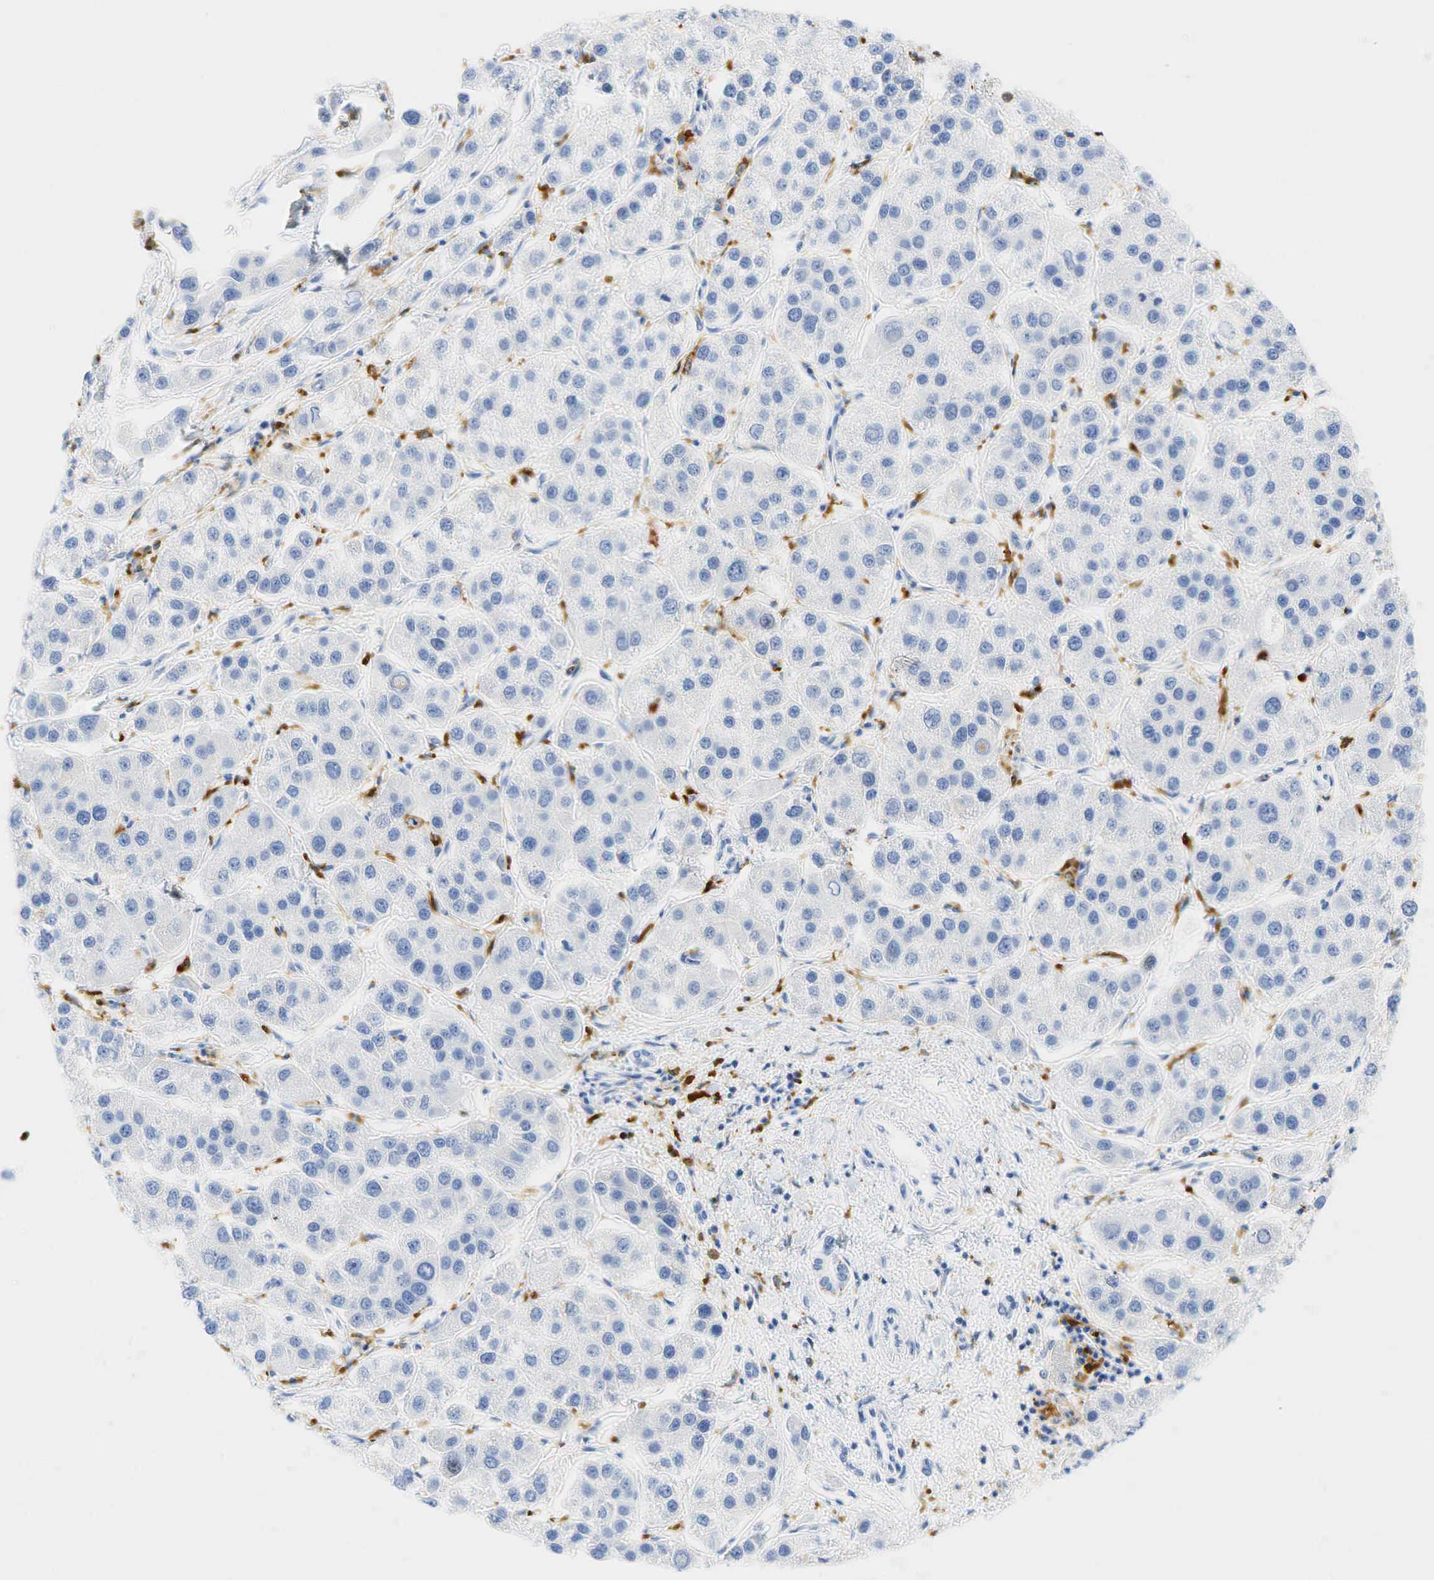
{"staining": {"intensity": "negative", "quantity": "none", "location": "none"}, "tissue": "liver cancer", "cell_type": "Tumor cells", "image_type": "cancer", "snomed": [{"axis": "morphology", "description": "Carcinoma, Hepatocellular, NOS"}, {"axis": "topography", "description": "Liver"}], "caption": "This is an IHC micrograph of liver cancer. There is no positivity in tumor cells.", "gene": "CD68", "patient": {"sex": "female", "age": 85}}